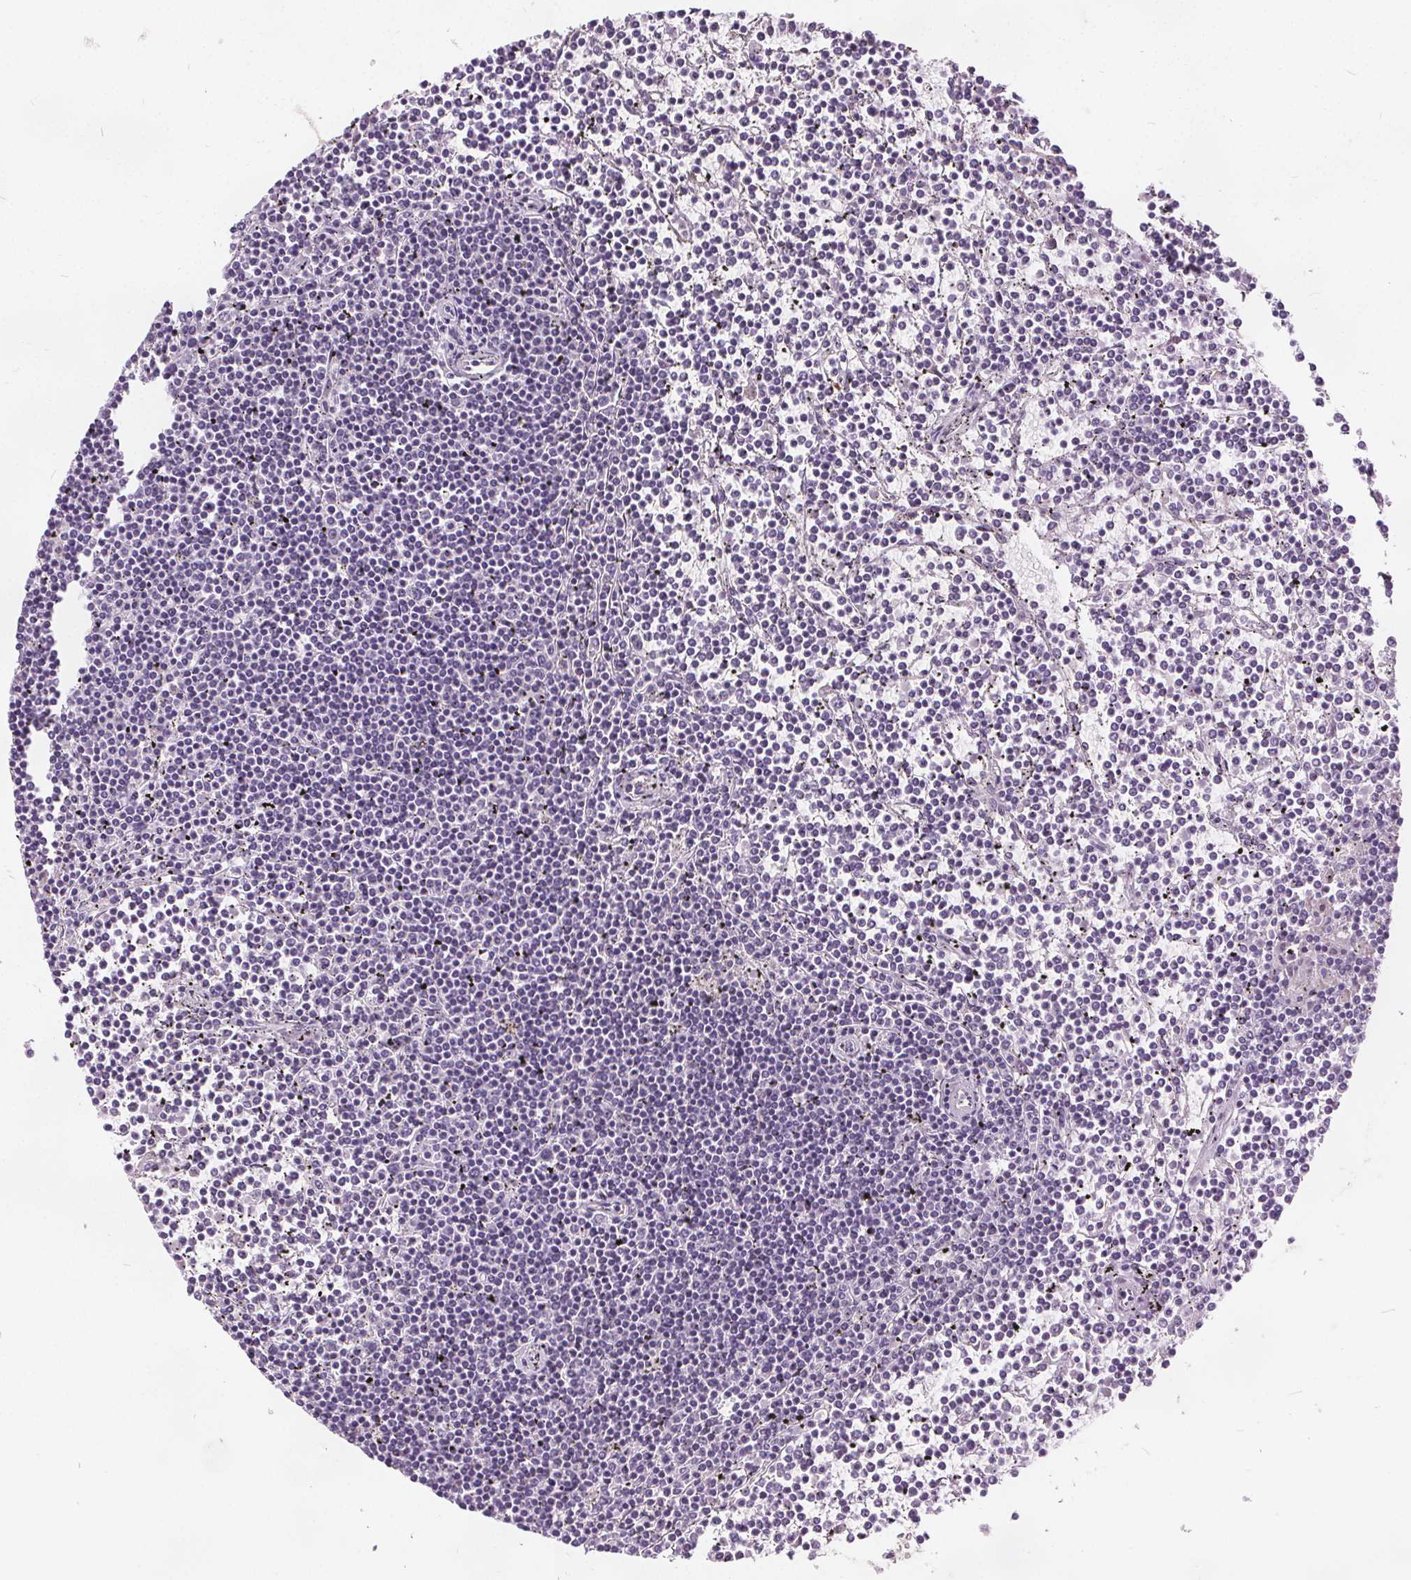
{"staining": {"intensity": "negative", "quantity": "none", "location": "none"}, "tissue": "lymphoma", "cell_type": "Tumor cells", "image_type": "cancer", "snomed": [{"axis": "morphology", "description": "Malignant lymphoma, non-Hodgkin's type, Low grade"}, {"axis": "topography", "description": "Spleen"}], "caption": "Immunohistochemistry (IHC) micrograph of human lymphoma stained for a protein (brown), which displays no positivity in tumor cells.", "gene": "ACOX2", "patient": {"sex": "female", "age": 19}}